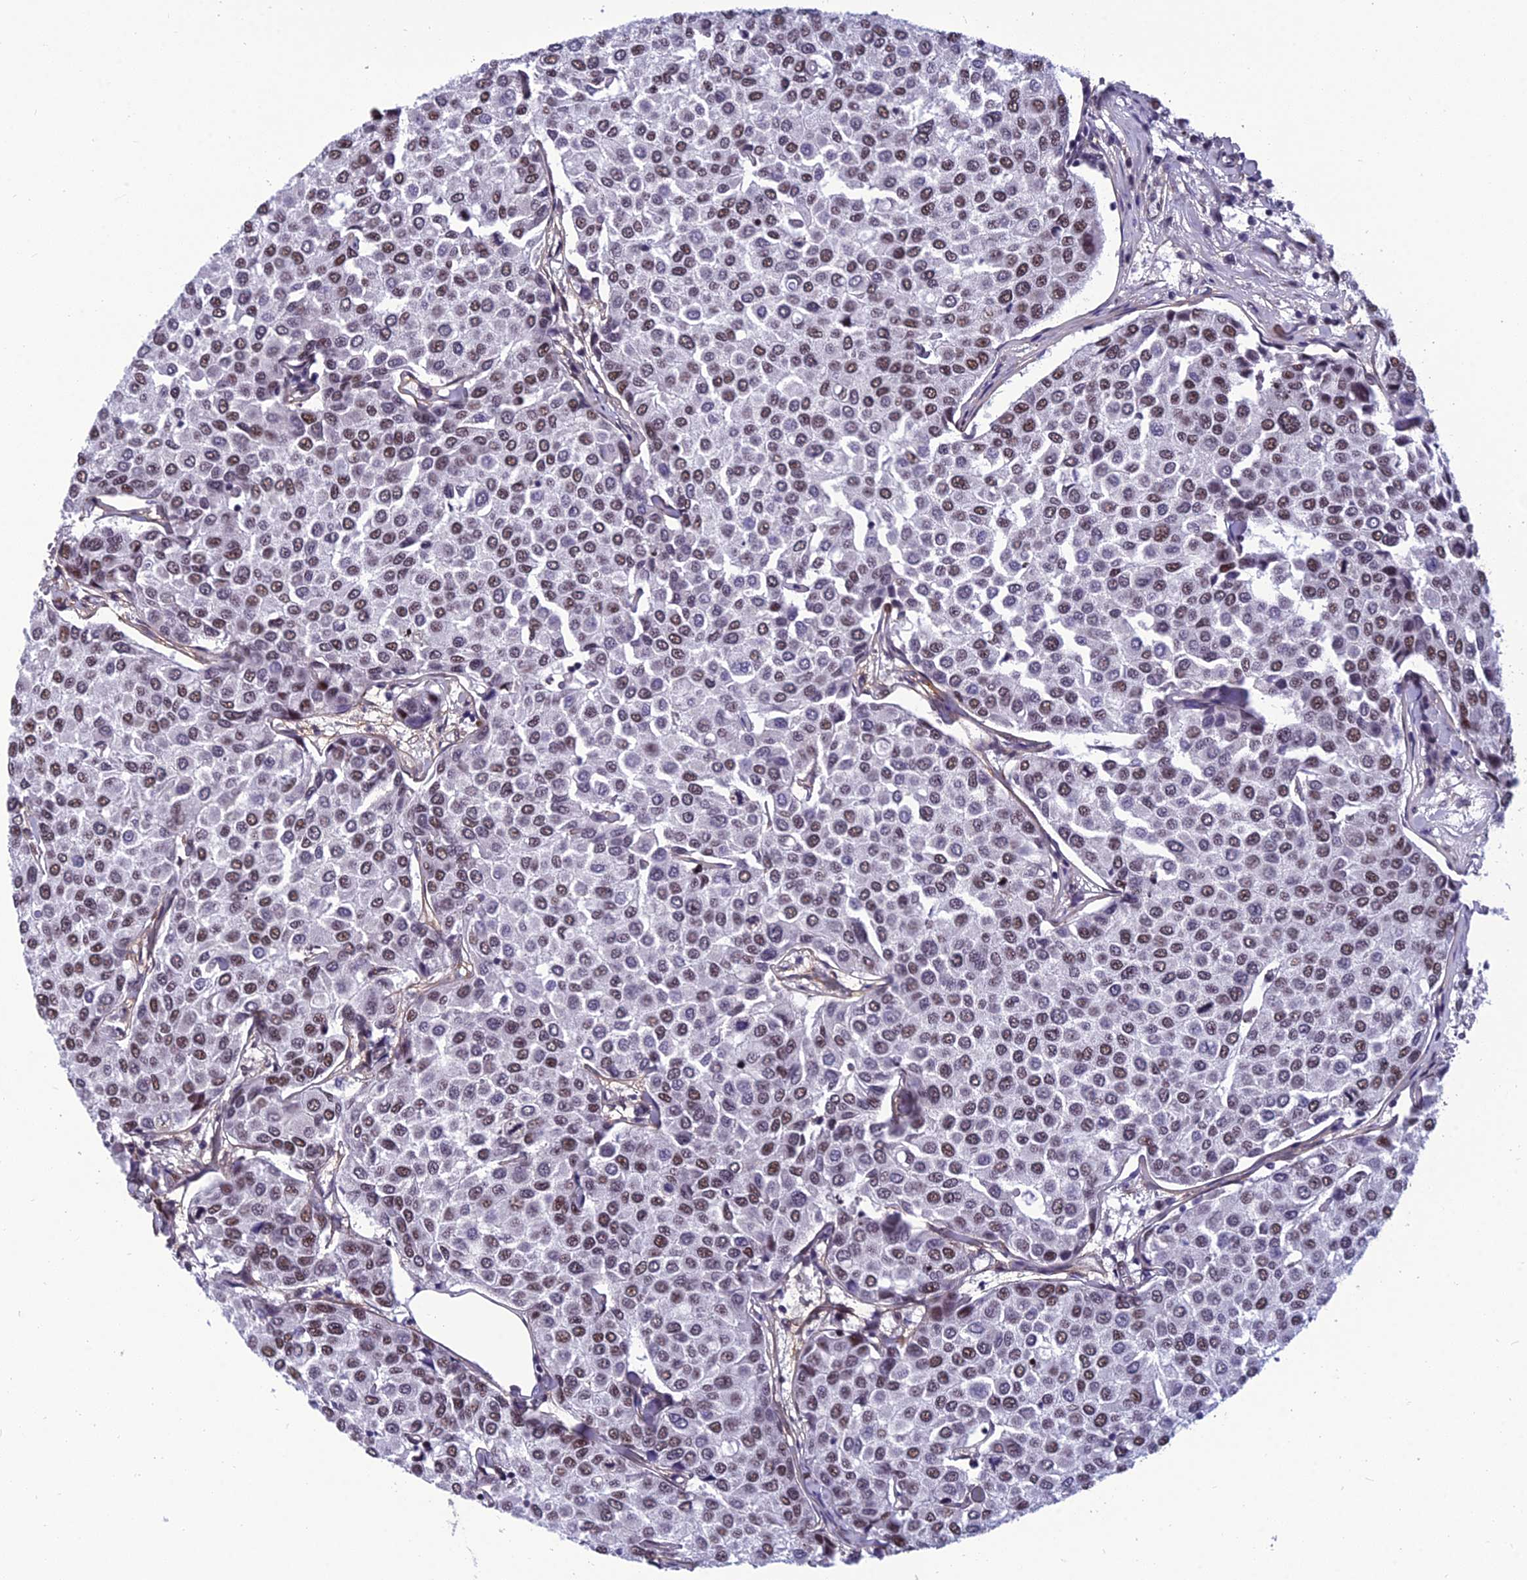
{"staining": {"intensity": "moderate", "quantity": ">75%", "location": "nuclear"}, "tissue": "breast cancer", "cell_type": "Tumor cells", "image_type": "cancer", "snomed": [{"axis": "morphology", "description": "Duct carcinoma"}, {"axis": "topography", "description": "Breast"}], "caption": "Protein expression analysis of human breast cancer (intraductal carcinoma) reveals moderate nuclear expression in about >75% of tumor cells.", "gene": "RSRC1", "patient": {"sex": "female", "age": 55}}